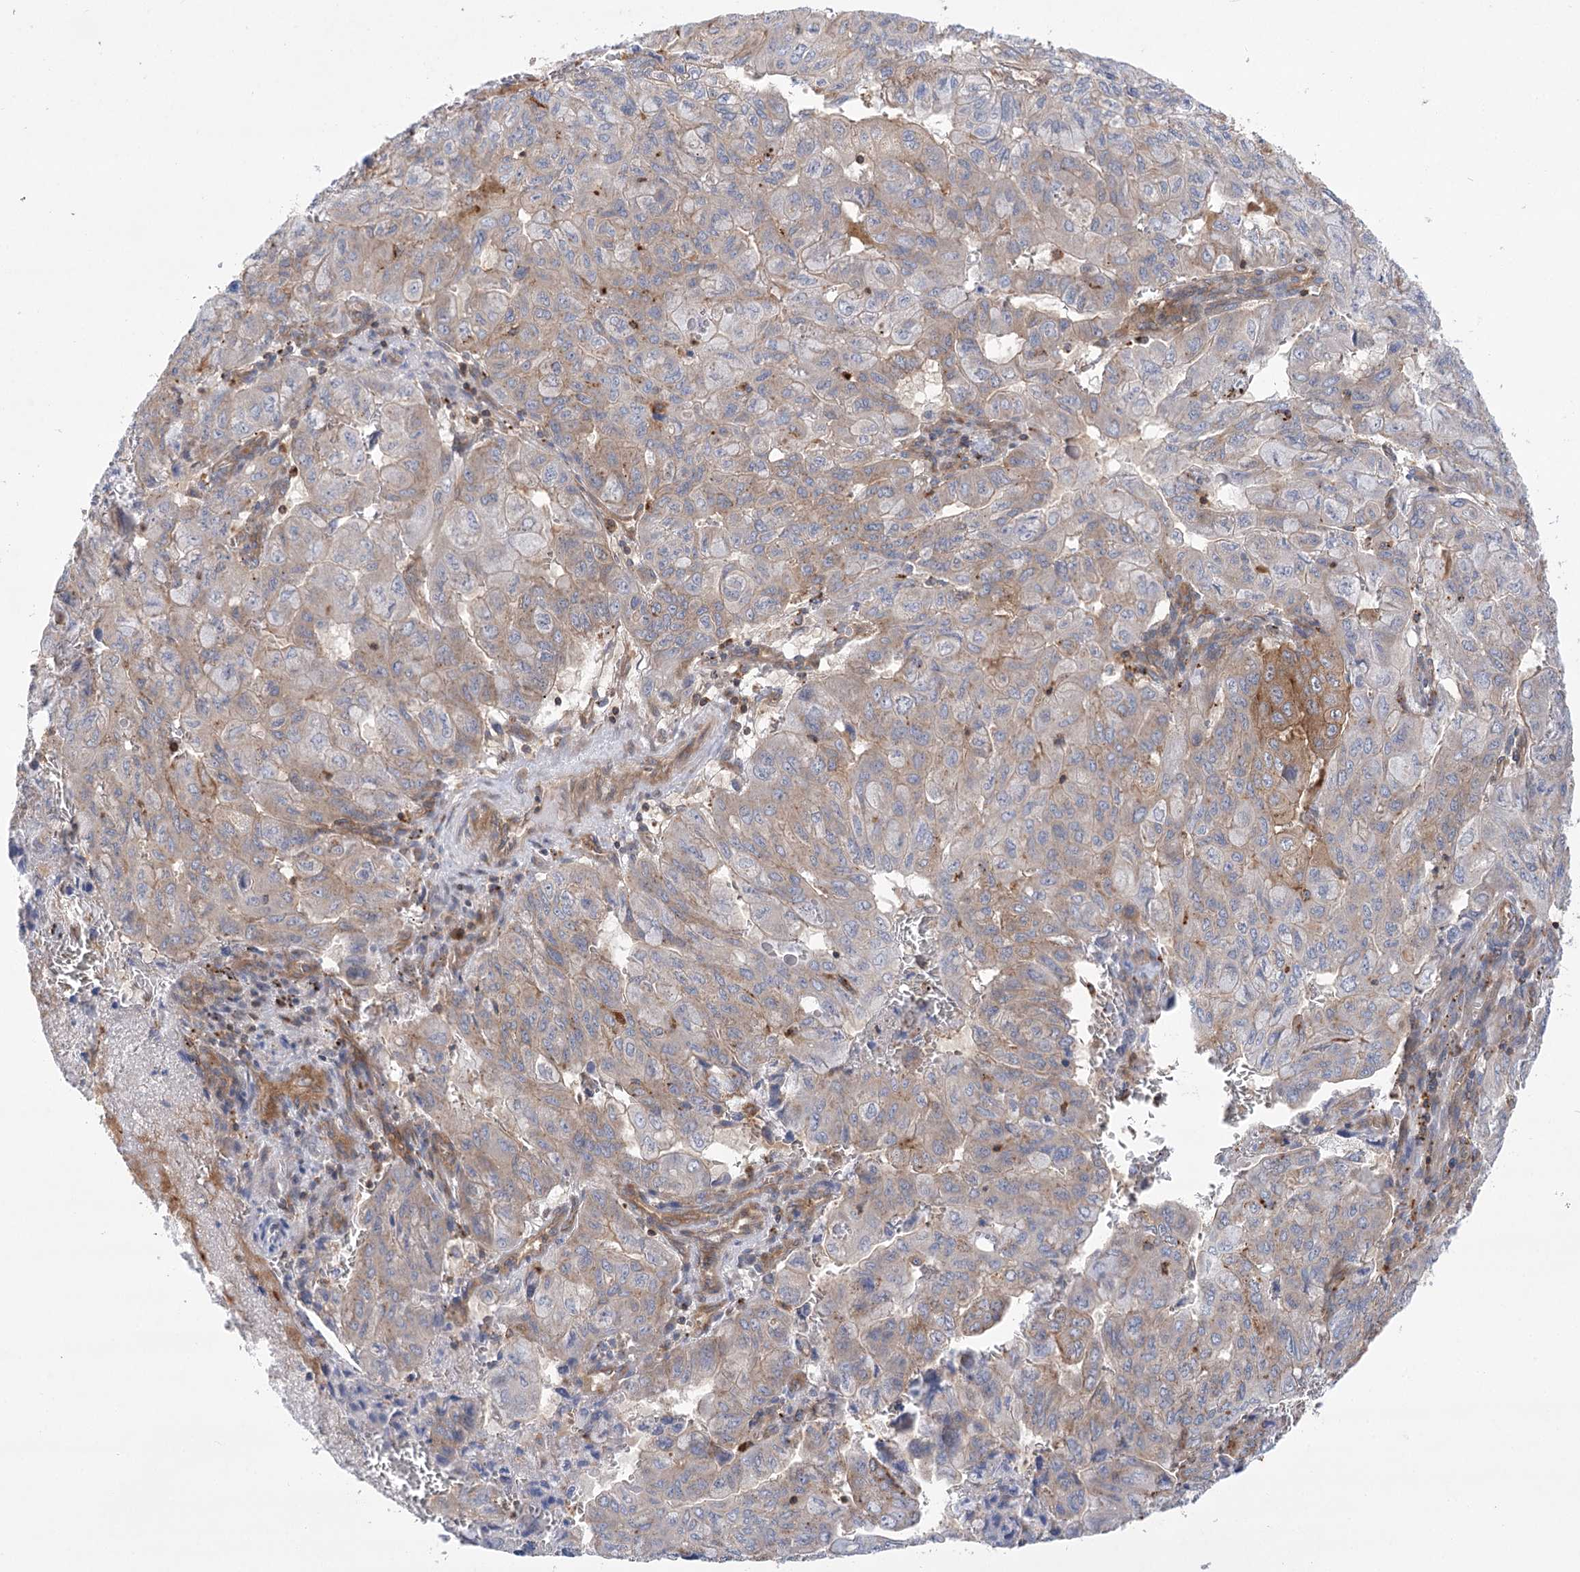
{"staining": {"intensity": "weak", "quantity": "<25%", "location": "cytoplasmic/membranous"}, "tissue": "pancreatic cancer", "cell_type": "Tumor cells", "image_type": "cancer", "snomed": [{"axis": "morphology", "description": "Adenocarcinoma, NOS"}, {"axis": "topography", "description": "Pancreas"}], "caption": "Micrograph shows no significant protein positivity in tumor cells of pancreatic cancer.", "gene": "VPS37B", "patient": {"sex": "male", "age": 51}}